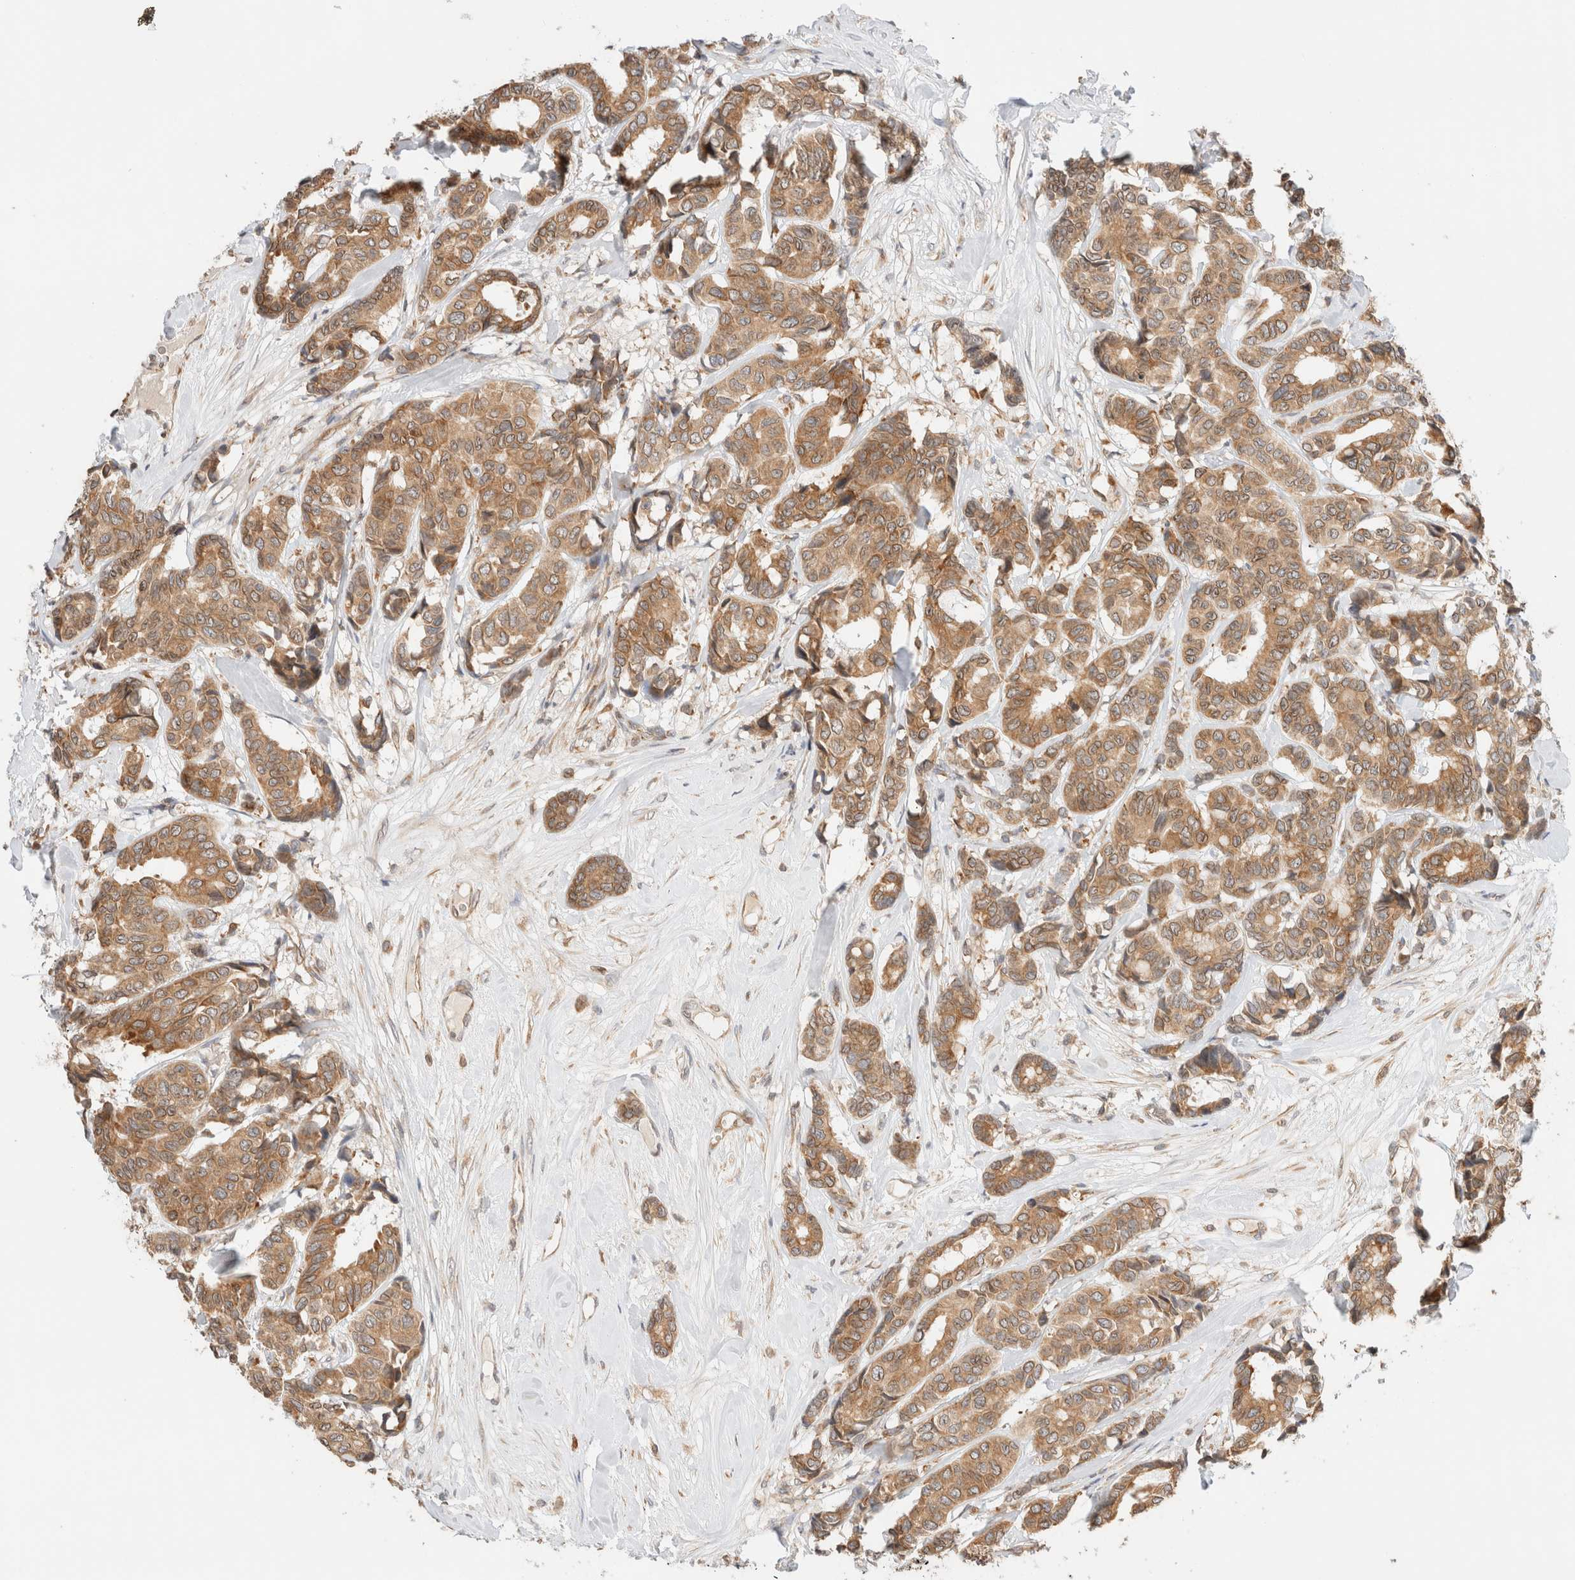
{"staining": {"intensity": "moderate", "quantity": ">75%", "location": "cytoplasmic/membranous"}, "tissue": "breast cancer", "cell_type": "Tumor cells", "image_type": "cancer", "snomed": [{"axis": "morphology", "description": "Duct carcinoma"}, {"axis": "topography", "description": "Breast"}], "caption": "This photomicrograph exhibits immunohistochemistry staining of human breast intraductal carcinoma, with medium moderate cytoplasmic/membranous positivity in about >75% of tumor cells.", "gene": "SYVN1", "patient": {"sex": "female", "age": 87}}